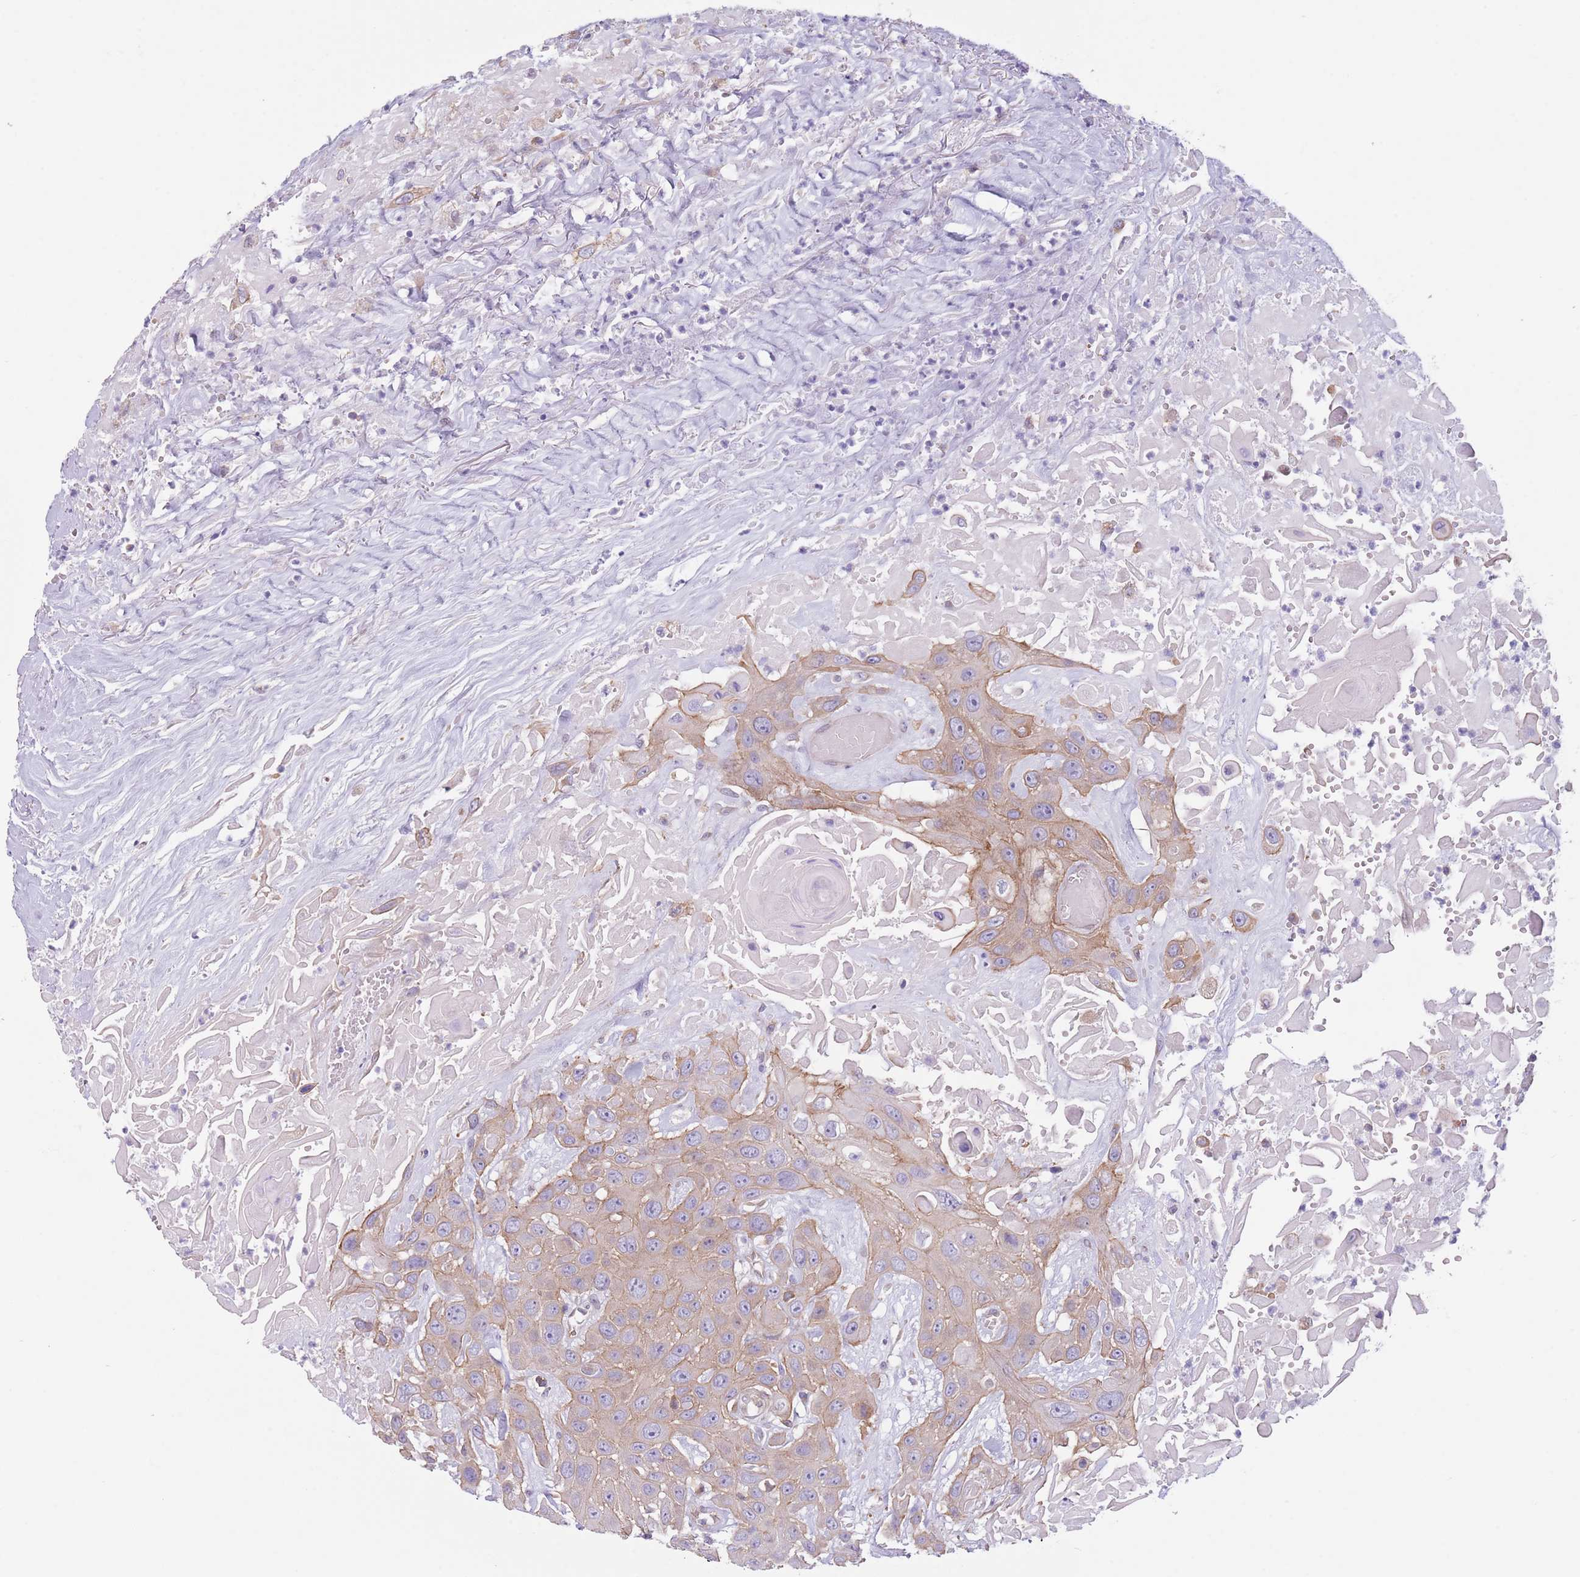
{"staining": {"intensity": "weak", "quantity": "25%-75%", "location": "cytoplasmic/membranous"}, "tissue": "head and neck cancer", "cell_type": "Tumor cells", "image_type": "cancer", "snomed": [{"axis": "morphology", "description": "Squamous cell carcinoma, NOS"}, {"axis": "topography", "description": "Head-Neck"}], "caption": "DAB (3,3'-diaminobenzidine) immunohistochemical staining of head and neck cancer (squamous cell carcinoma) displays weak cytoplasmic/membranous protein expression in about 25%-75% of tumor cells. The staining was performed using DAB (3,3'-diaminobenzidine) to visualize the protein expression in brown, while the nuclei were stained in blue with hematoxylin (Magnification: 20x).", "gene": "RBP3", "patient": {"sex": "male", "age": 81}}